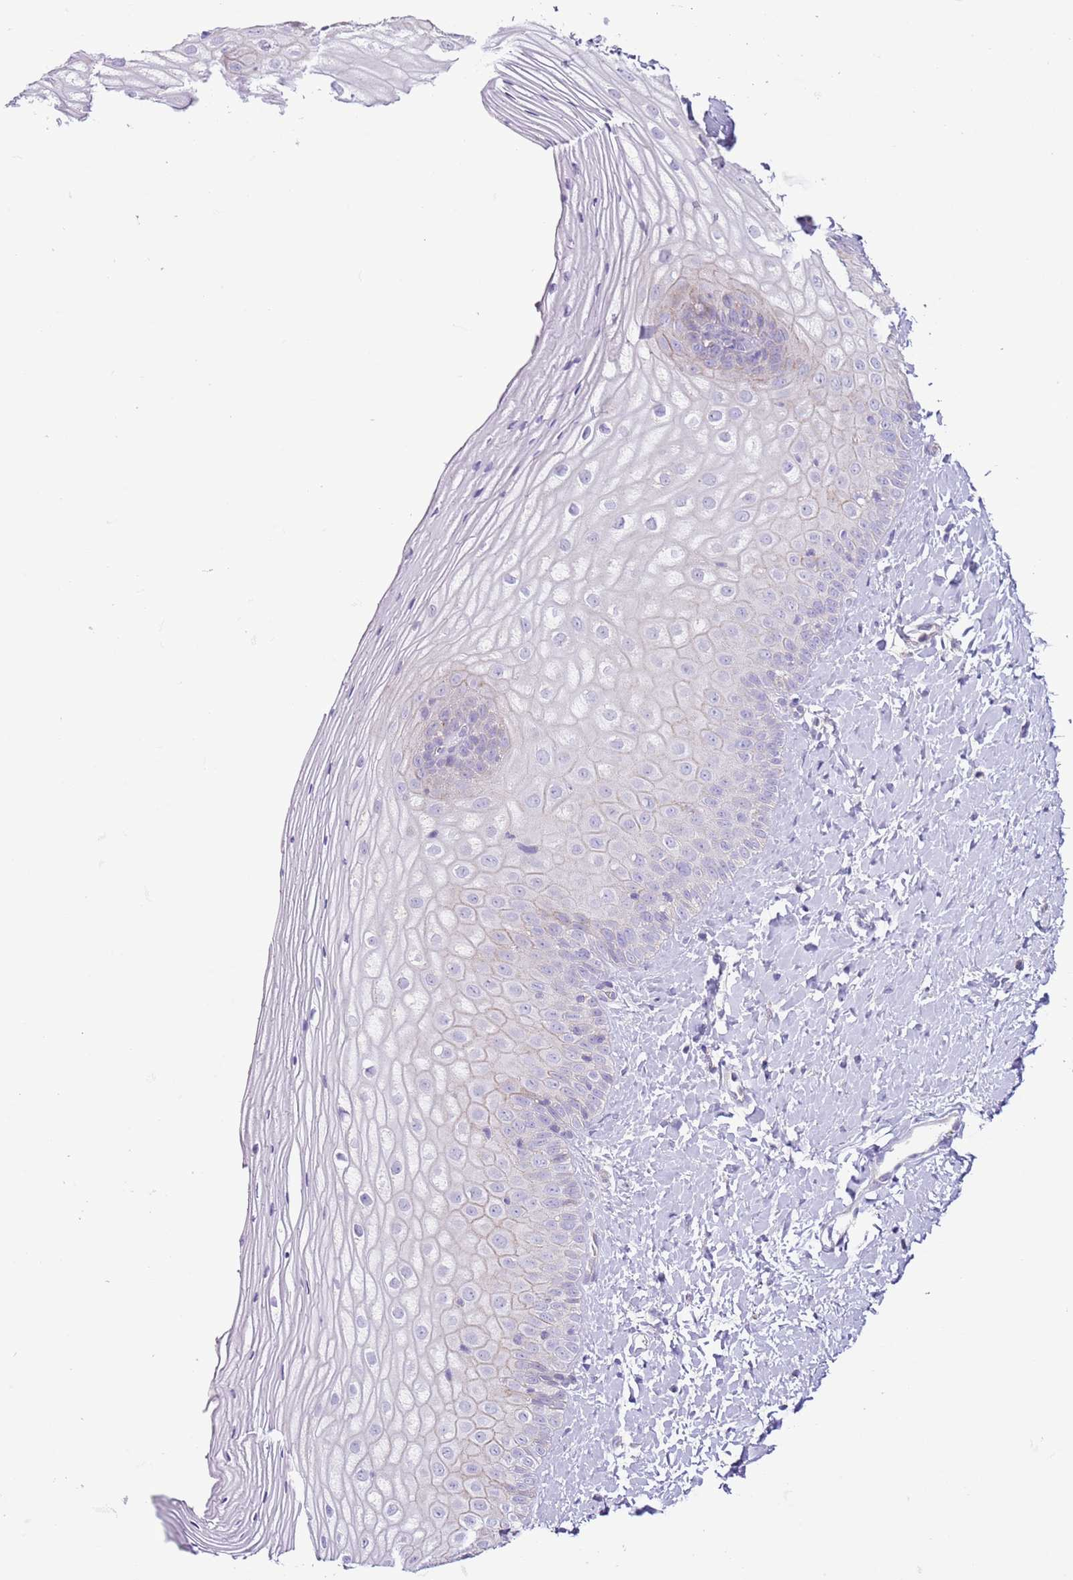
{"staining": {"intensity": "negative", "quantity": "none", "location": "none"}, "tissue": "vagina", "cell_type": "Squamous epithelial cells", "image_type": "normal", "snomed": [{"axis": "morphology", "description": "Normal tissue, NOS"}, {"axis": "topography", "description": "Vagina"}], "caption": "Immunohistochemistry of normal vagina shows no expression in squamous epithelial cells.", "gene": "ZNF697", "patient": {"sex": "female", "age": 65}}